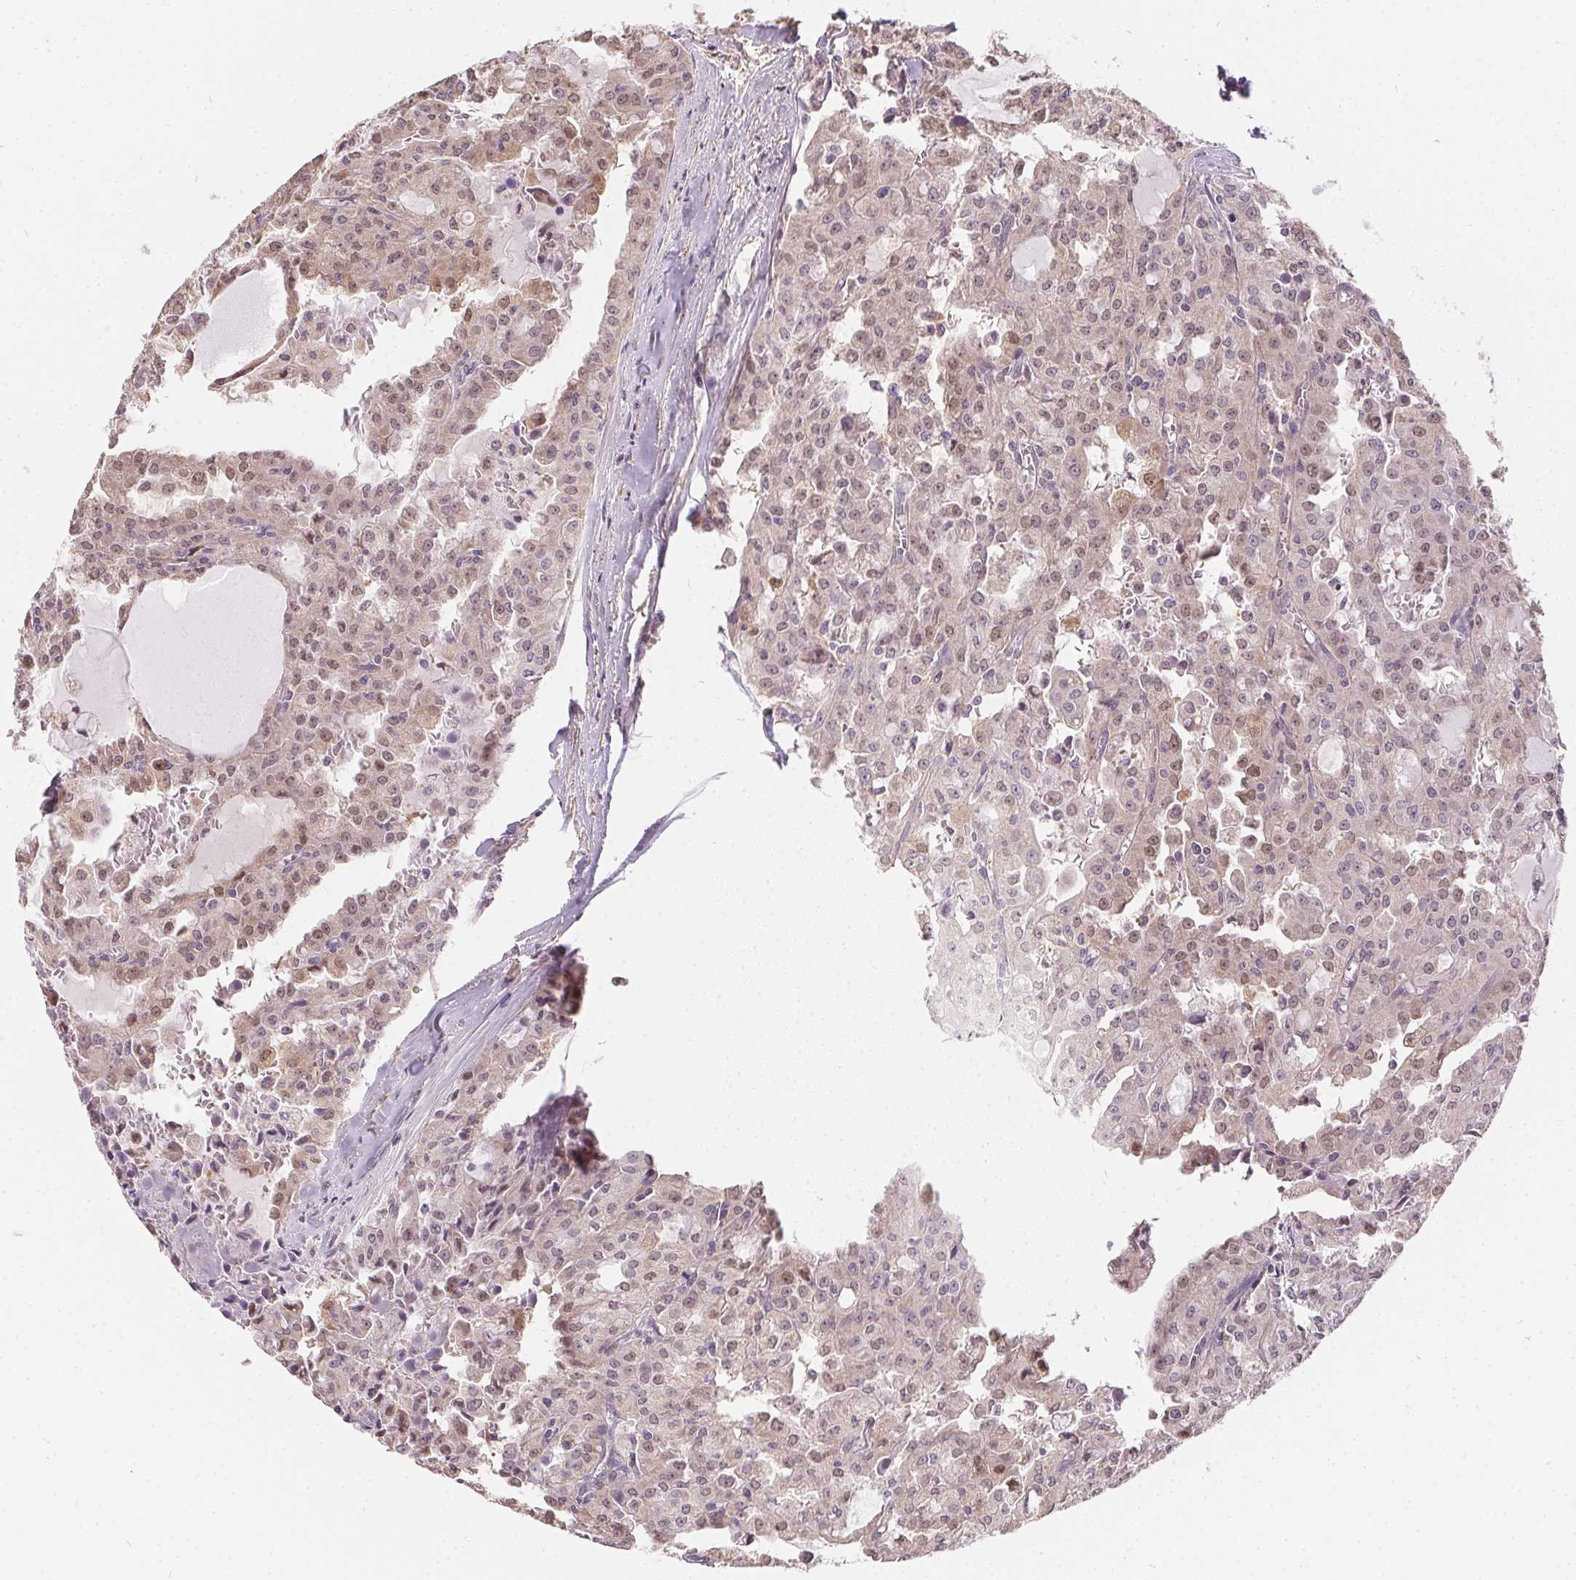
{"staining": {"intensity": "weak", "quantity": "25%-75%", "location": "cytoplasmic/membranous"}, "tissue": "head and neck cancer", "cell_type": "Tumor cells", "image_type": "cancer", "snomed": [{"axis": "morphology", "description": "Adenocarcinoma, NOS"}, {"axis": "topography", "description": "Head-Neck"}], "caption": "Immunohistochemical staining of human head and neck cancer (adenocarcinoma) shows low levels of weak cytoplasmic/membranous protein positivity in about 25%-75% of tumor cells. (DAB (3,3'-diaminobenzidine) IHC, brown staining for protein, blue staining for nuclei).", "gene": "REV3L", "patient": {"sex": "male", "age": 64}}